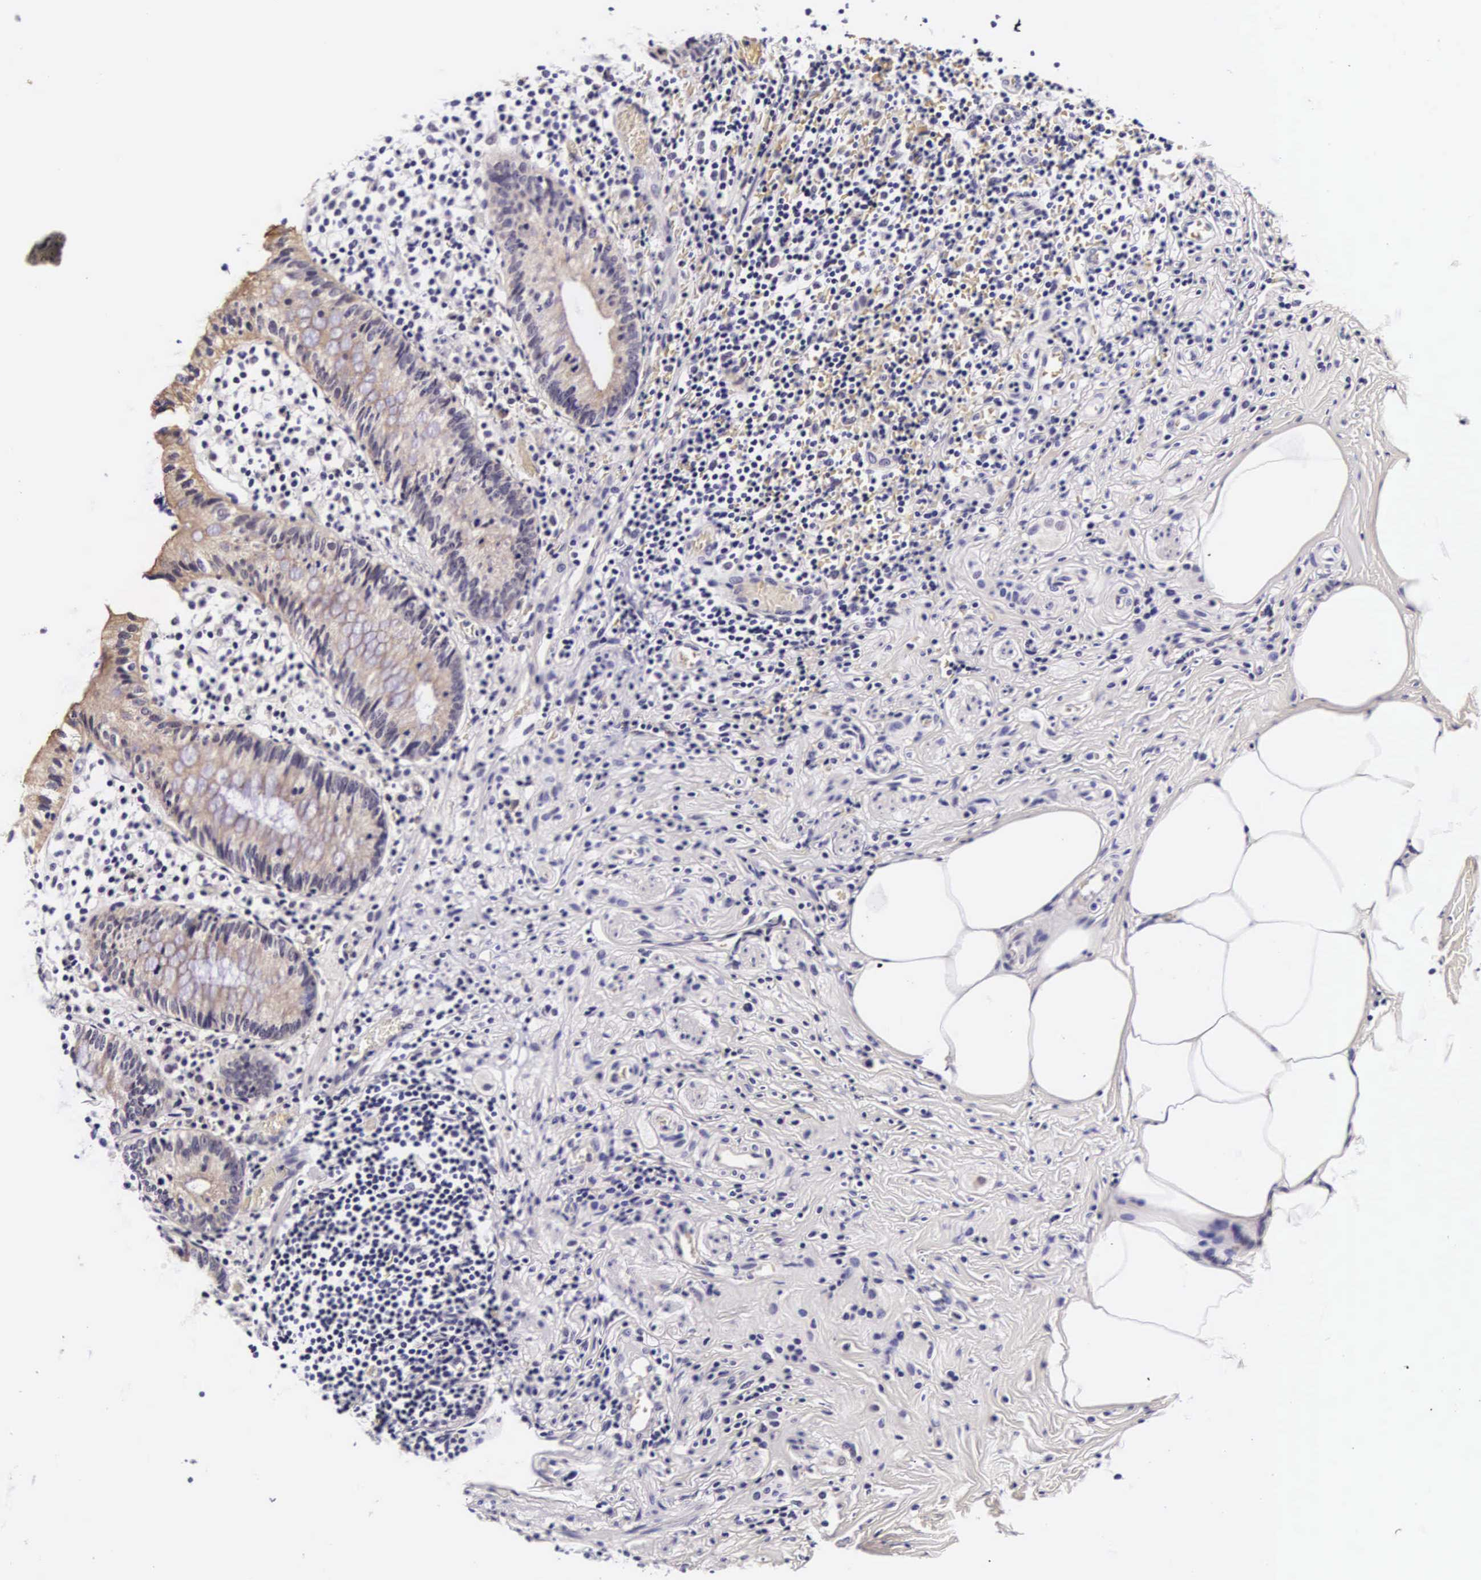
{"staining": {"intensity": "weak", "quantity": "25%-75%", "location": "cytoplasmic/membranous"}, "tissue": "appendix", "cell_type": "Glandular cells", "image_type": "normal", "snomed": [{"axis": "morphology", "description": "Normal tissue, NOS"}, {"axis": "topography", "description": "Appendix"}], "caption": "Approximately 25%-75% of glandular cells in benign human appendix exhibit weak cytoplasmic/membranous protein positivity as visualized by brown immunohistochemical staining.", "gene": "PHETA2", "patient": {"sex": "male", "age": 25}}